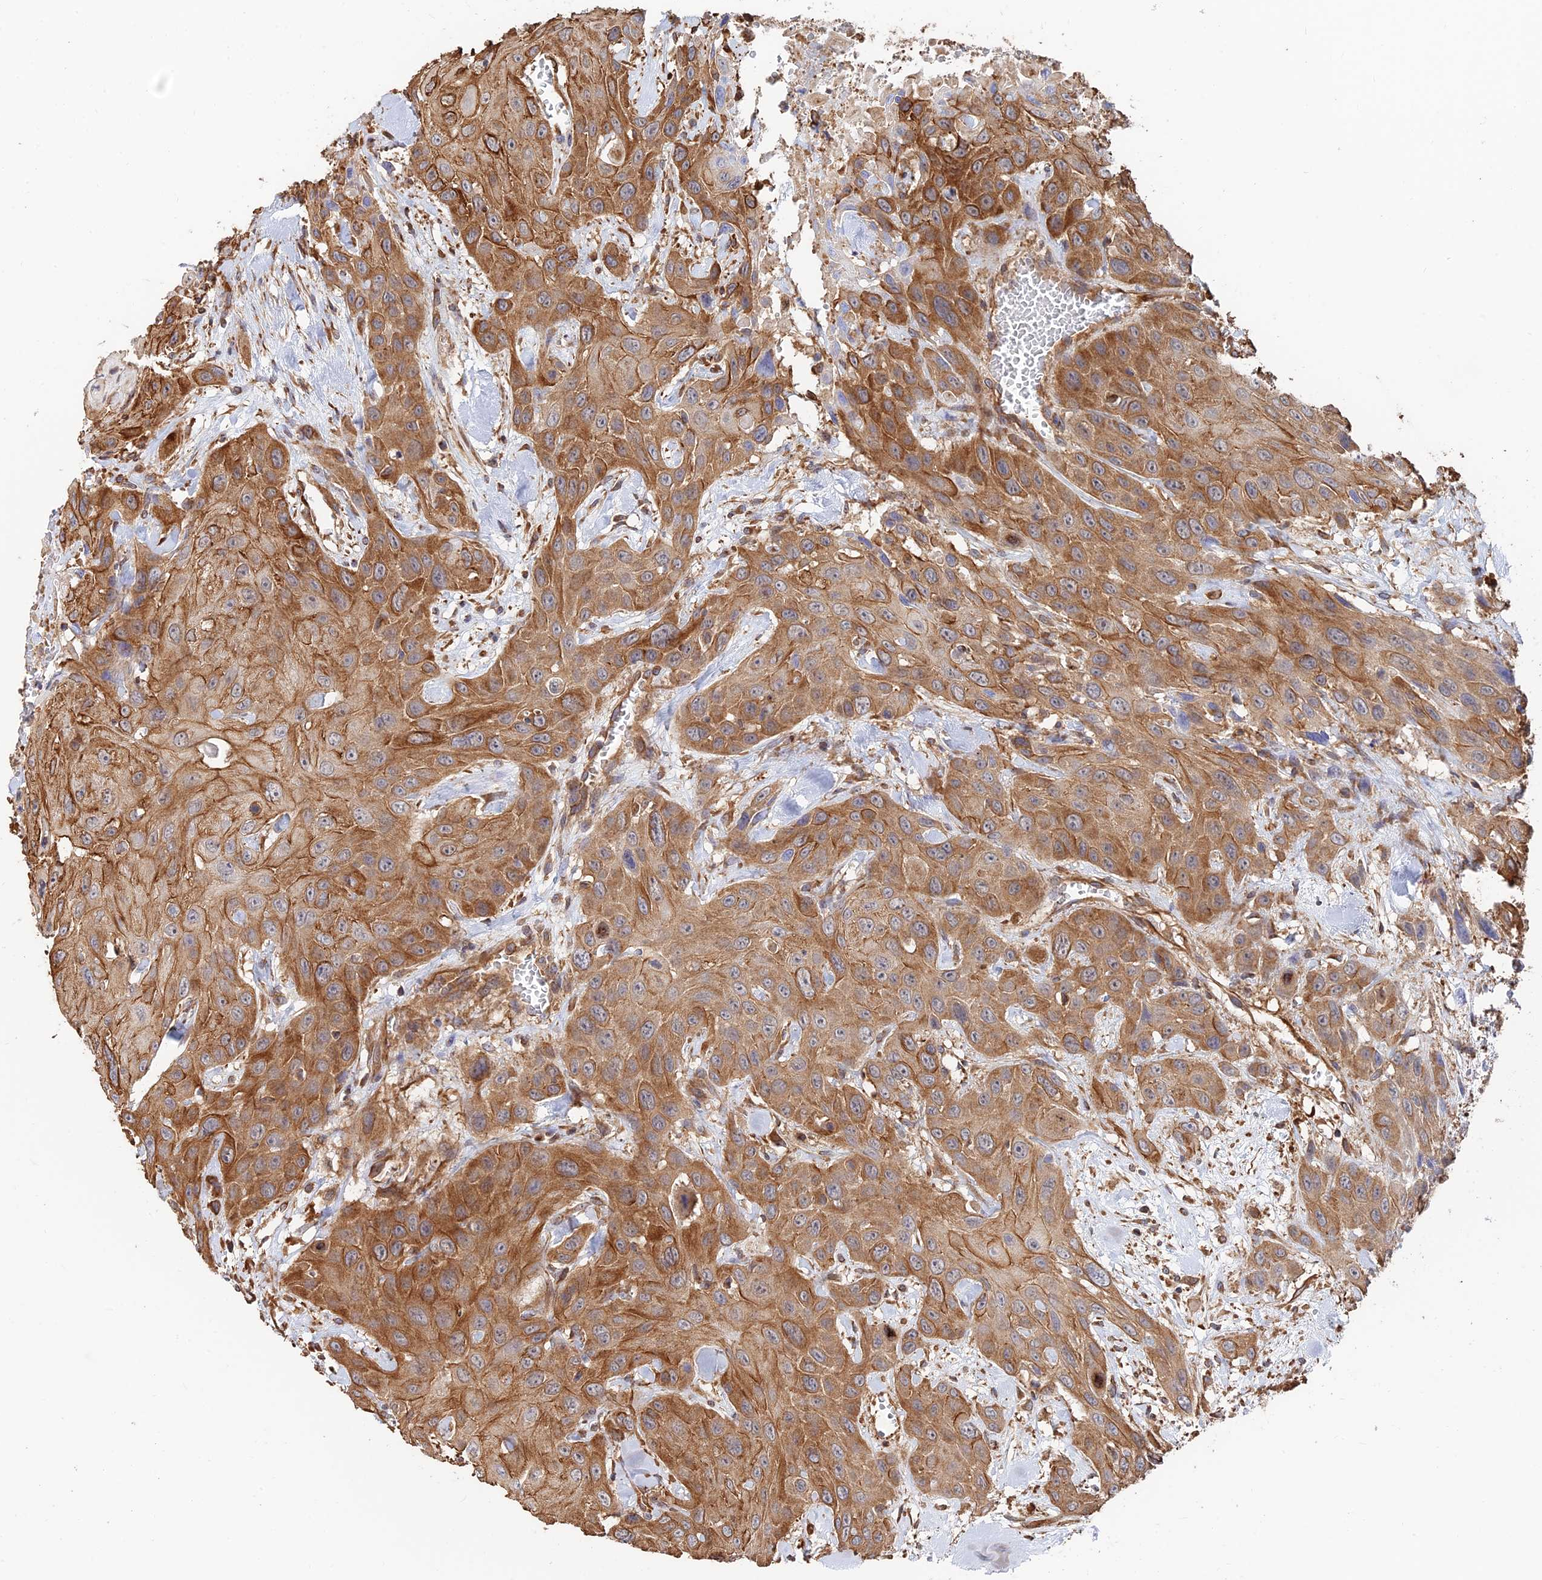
{"staining": {"intensity": "moderate", "quantity": ">75%", "location": "cytoplasmic/membranous"}, "tissue": "head and neck cancer", "cell_type": "Tumor cells", "image_type": "cancer", "snomed": [{"axis": "morphology", "description": "Squamous cell carcinoma, NOS"}, {"axis": "topography", "description": "Head-Neck"}], "caption": "DAB (3,3'-diaminobenzidine) immunohistochemical staining of human squamous cell carcinoma (head and neck) shows moderate cytoplasmic/membranous protein positivity in about >75% of tumor cells. (DAB IHC, brown staining for protein, blue staining for nuclei).", "gene": "WBP11", "patient": {"sex": "male", "age": 81}}